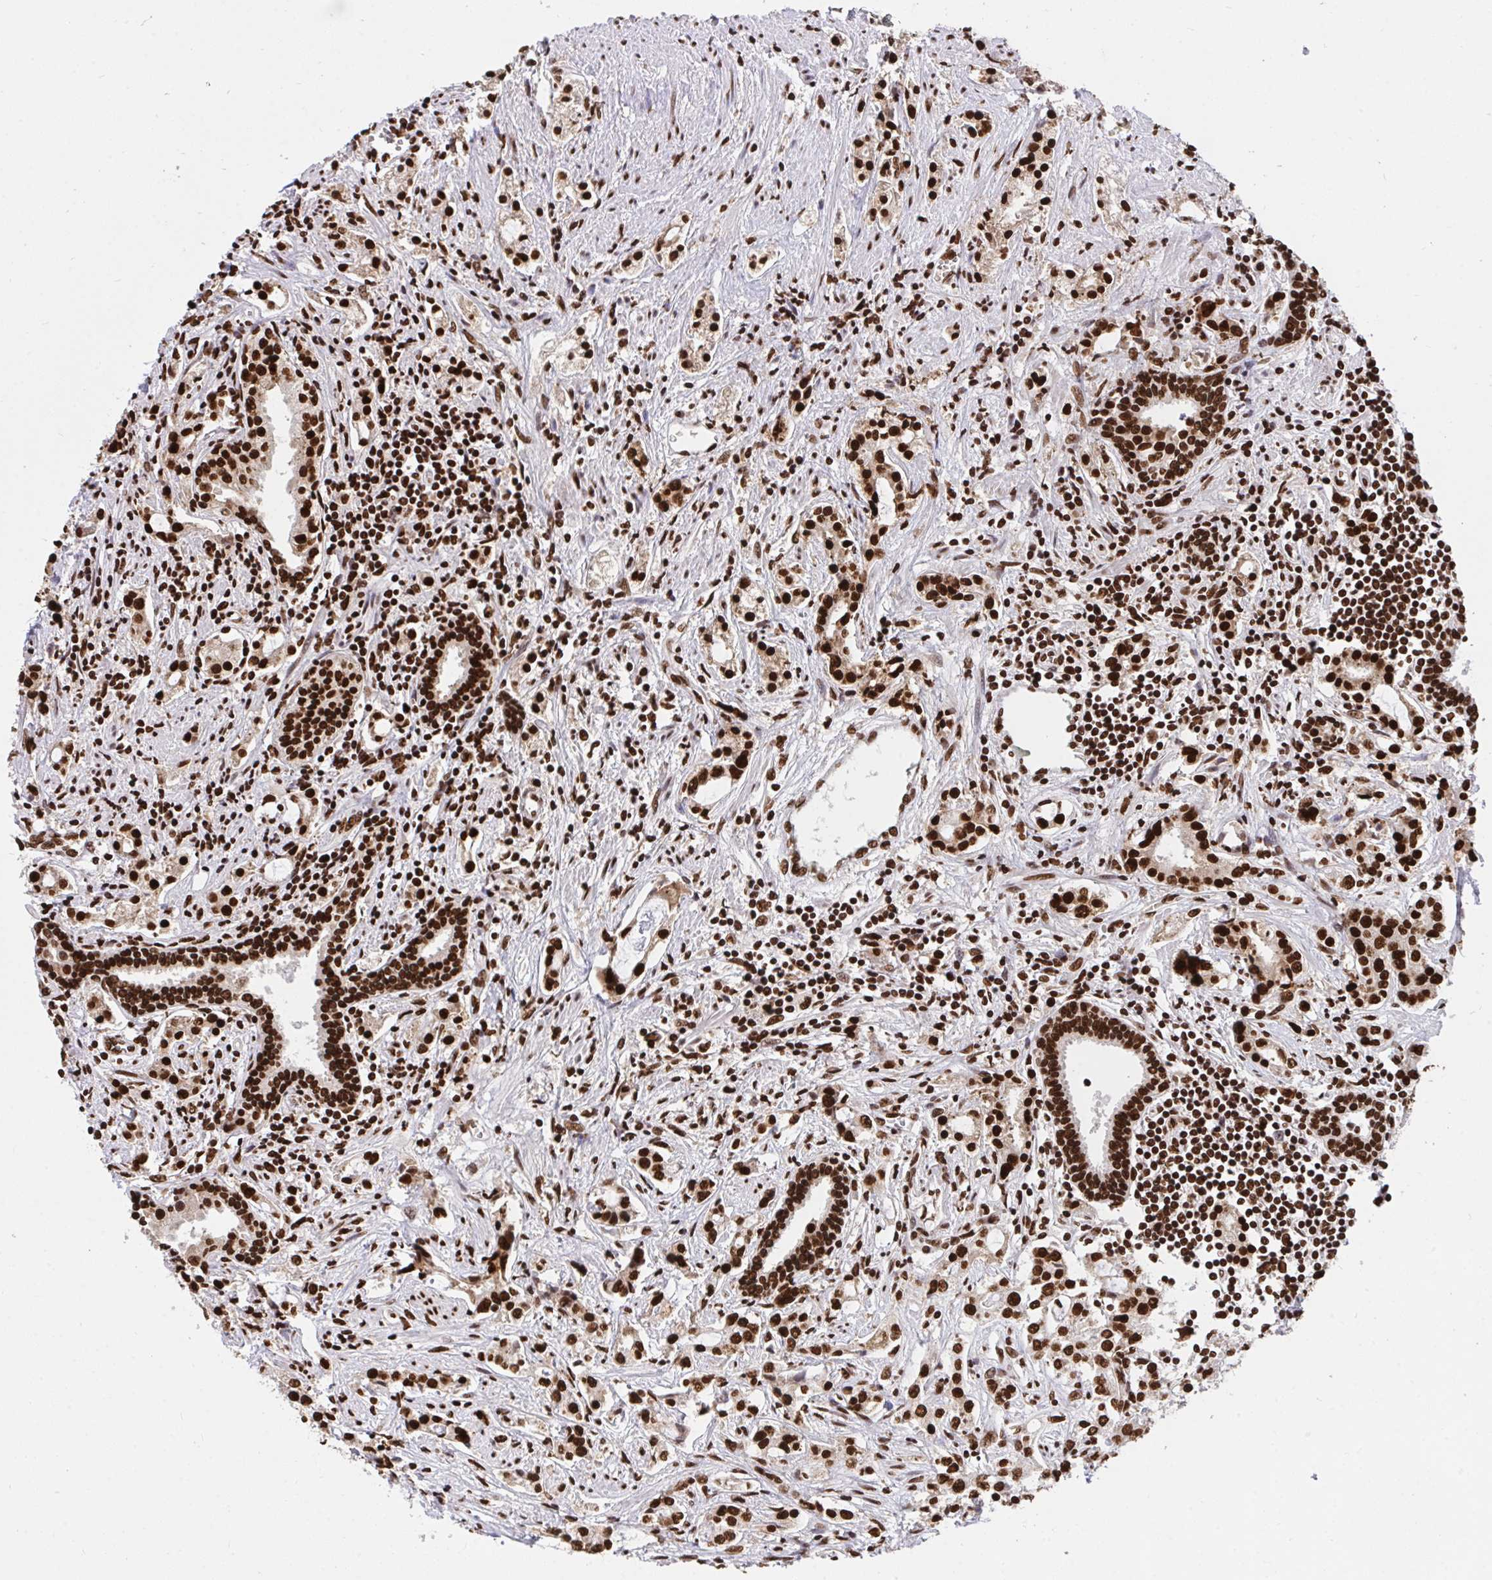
{"staining": {"intensity": "strong", "quantity": ">75%", "location": "nuclear"}, "tissue": "prostate cancer", "cell_type": "Tumor cells", "image_type": "cancer", "snomed": [{"axis": "morphology", "description": "Adenocarcinoma, Medium grade"}, {"axis": "topography", "description": "Prostate"}], "caption": "This micrograph shows medium-grade adenocarcinoma (prostate) stained with immunohistochemistry to label a protein in brown. The nuclear of tumor cells show strong positivity for the protein. Nuclei are counter-stained blue.", "gene": "HNRNPL", "patient": {"sex": "male", "age": 57}}